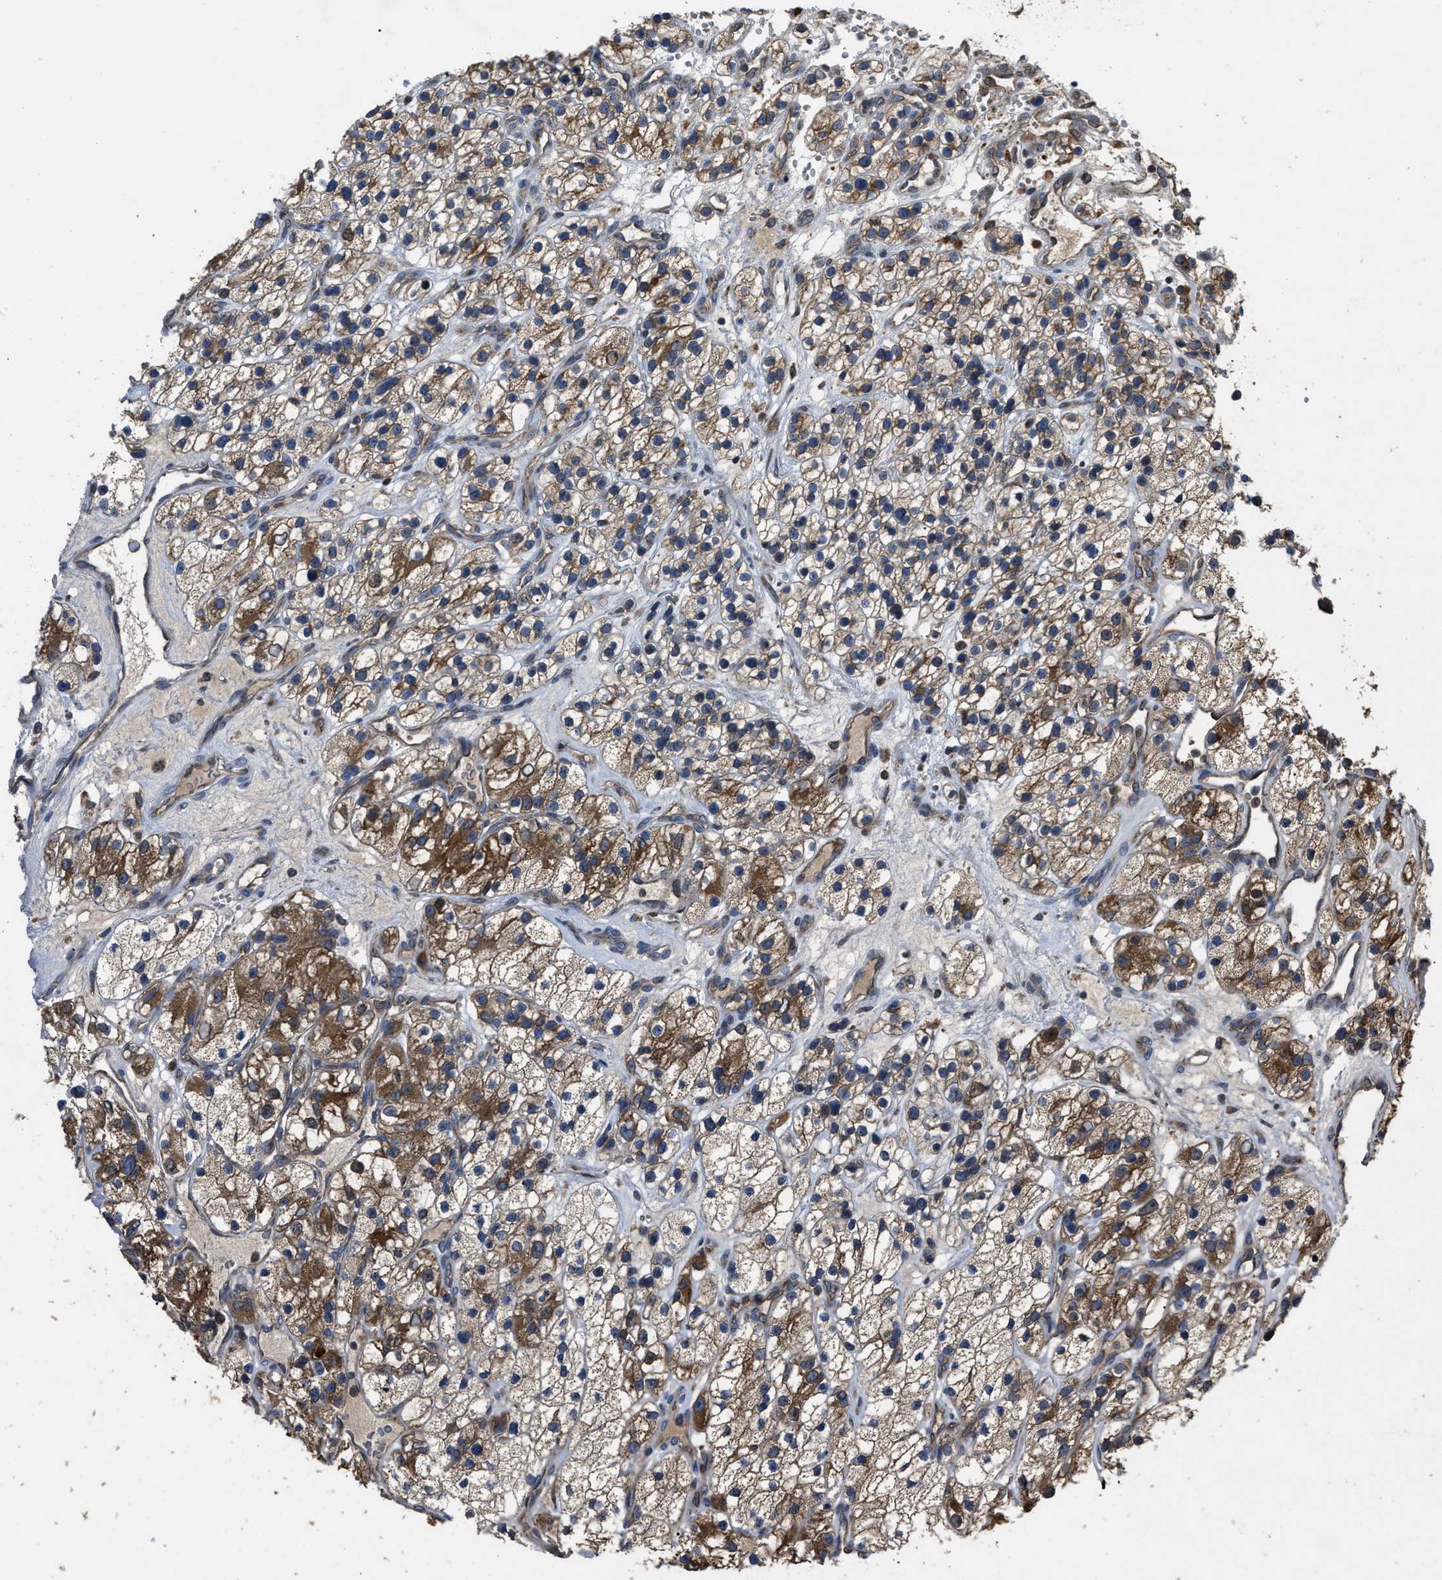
{"staining": {"intensity": "moderate", "quantity": ">75%", "location": "cytoplasmic/membranous"}, "tissue": "renal cancer", "cell_type": "Tumor cells", "image_type": "cancer", "snomed": [{"axis": "morphology", "description": "Adenocarcinoma, NOS"}, {"axis": "topography", "description": "Kidney"}], "caption": "Protein expression analysis of renal cancer exhibits moderate cytoplasmic/membranous positivity in about >75% of tumor cells. (Brightfield microscopy of DAB IHC at high magnification).", "gene": "PASK", "patient": {"sex": "female", "age": 57}}